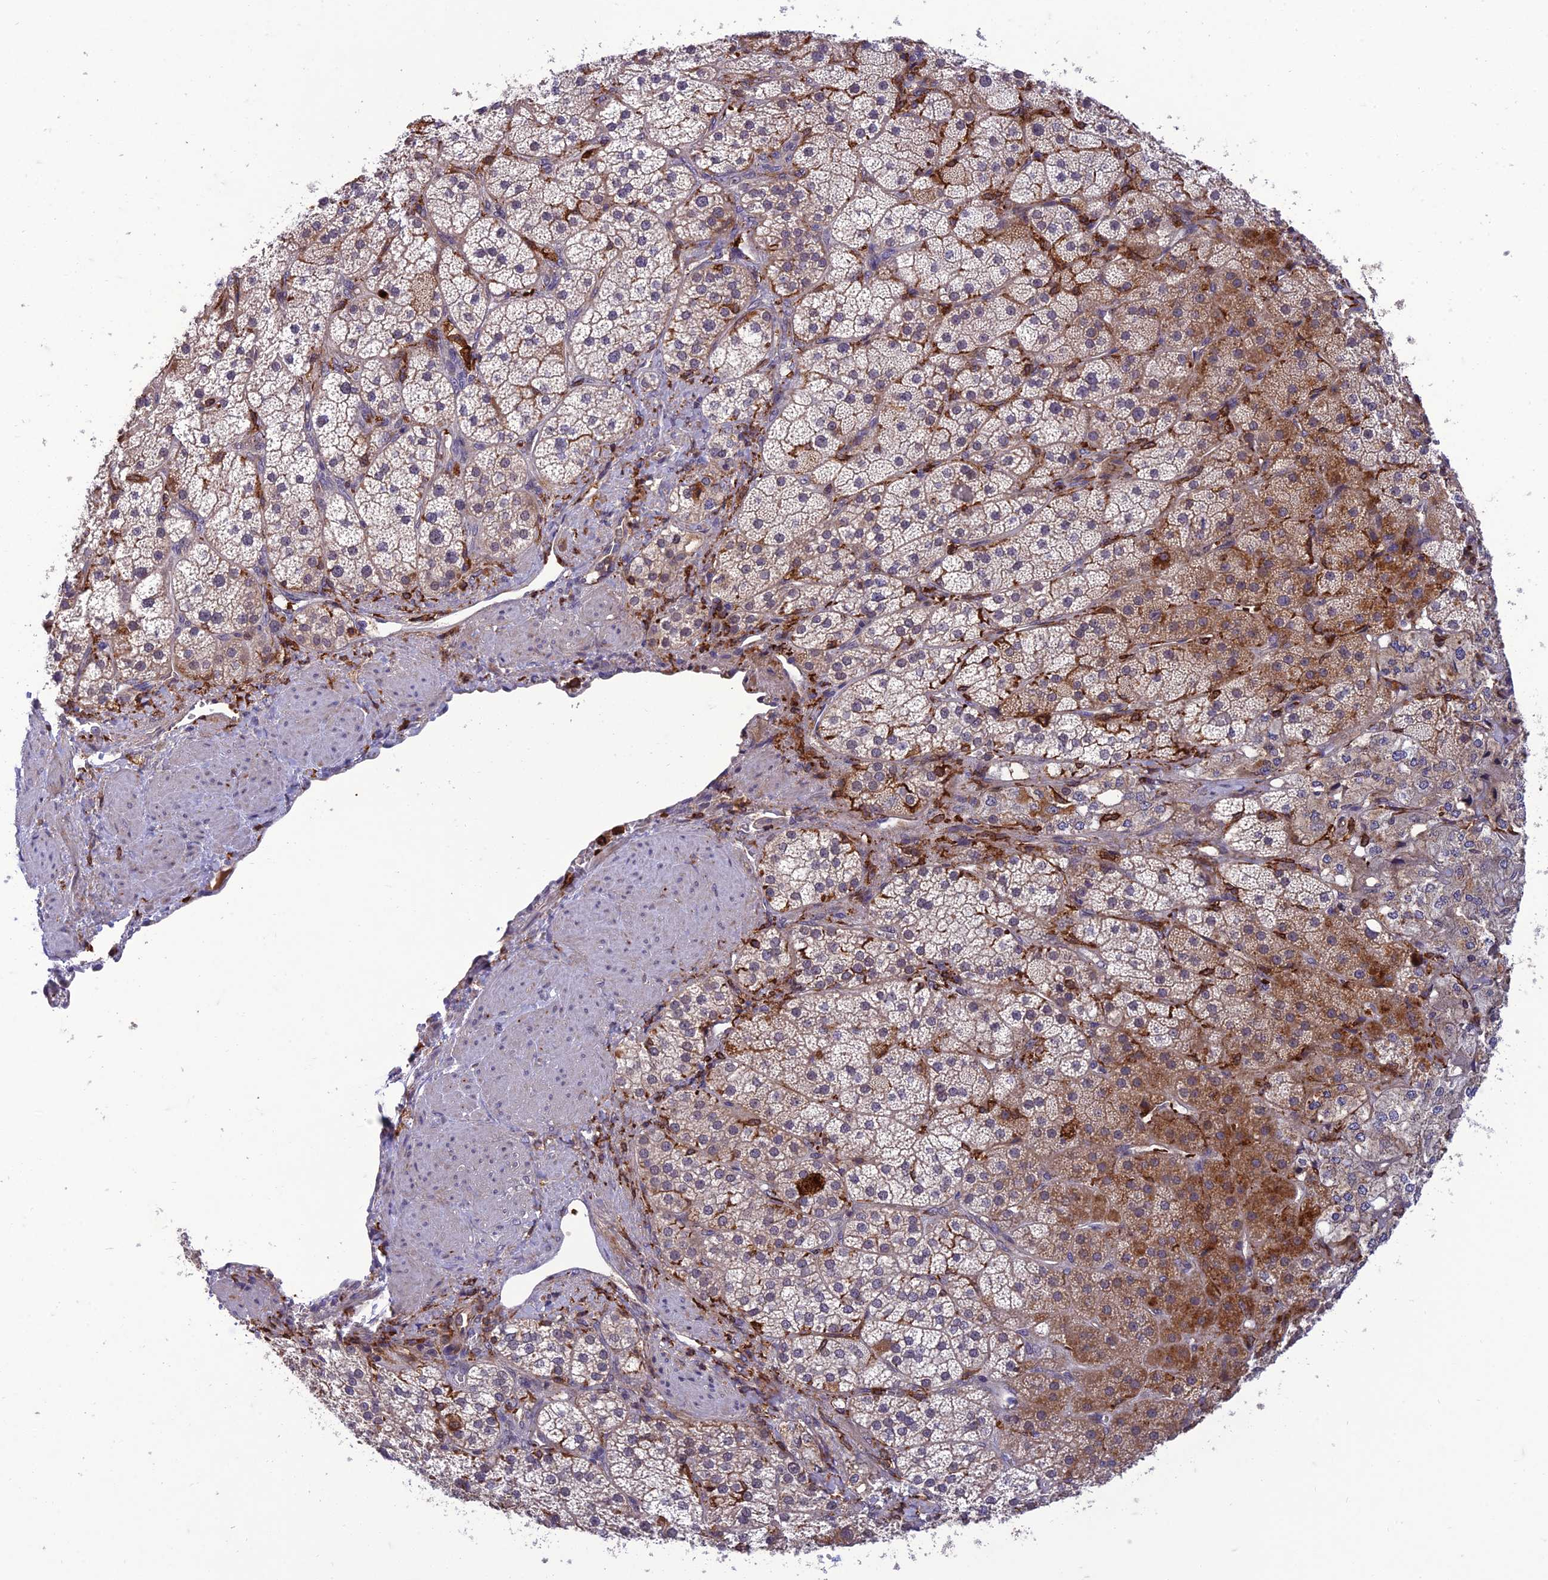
{"staining": {"intensity": "strong", "quantity": "25%-75%", "location": "cytoplasmic/membranous"}, "tissue": "adrenal gland", "cell_type": "Glandular cells", "image_type": "normal", "snomed": [{"axis": "morphology", "description": "Normal tissue, NOS"}, {"axis": "topography", "description": "Adrenal gland"}], "caption": "The immunohistochemical stain shows strong cytoplasmic/membranous positivity in glandular cells of benign adrenal gland.", "gene": "IRAK3", "patient": {"sex": "male", "age": 57}}